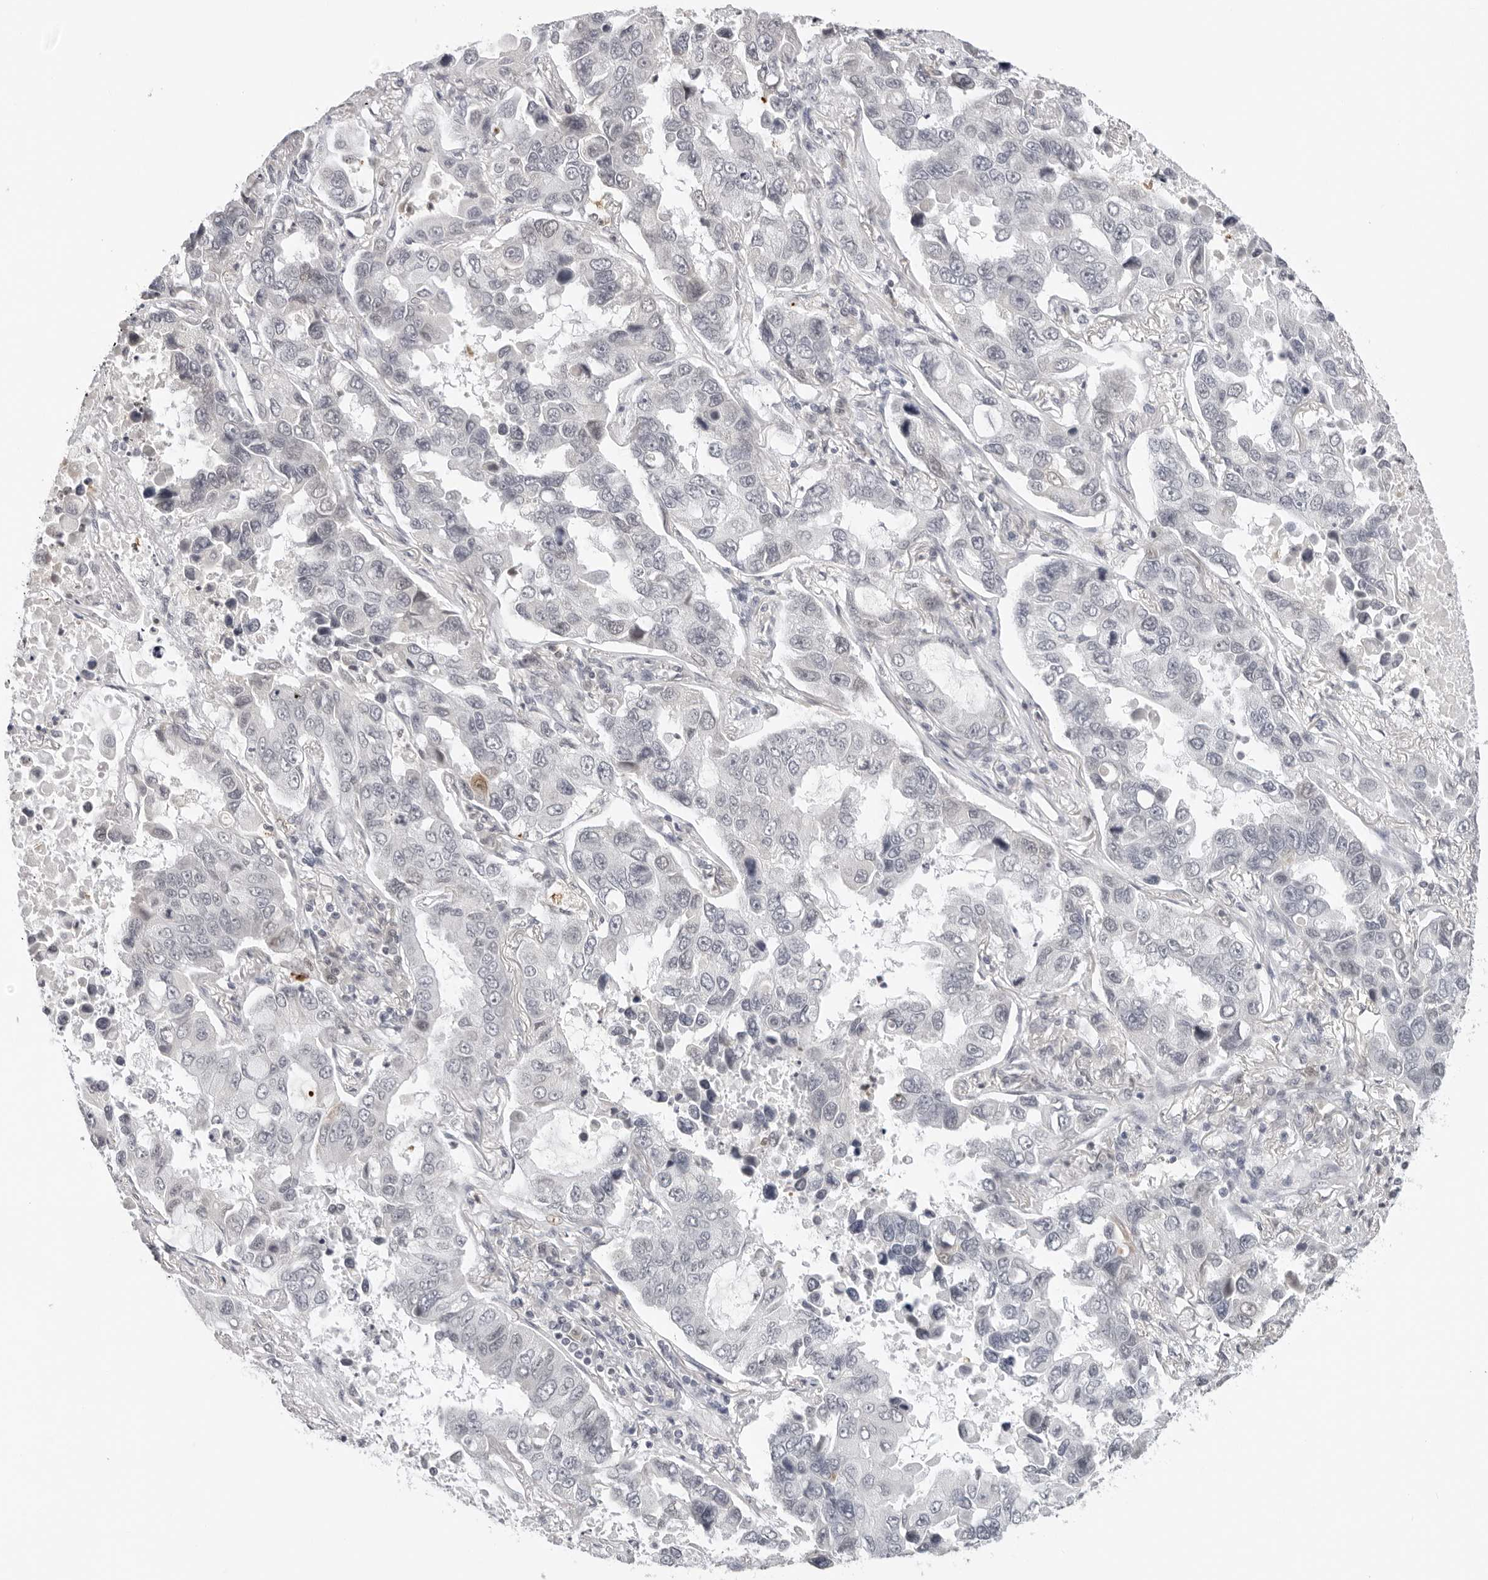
{"staining": {"intensity": "negative", "quantity": "none", "location": "none"}, "tissue": "lung cancer", "cell_type": "Tumor cells", "image_type": "cancer", "snomed": [{"axis": "morphology", "description": "Adenocarcinoma, NOS"}, {"axis": "topography", "description": "Lung"}], "caption": "High magnification brightfield microscopy of lung adenocarcinoma stained with DAB (brown) and counterstained with hematoxylin (blue): tumor cells show no significant staining.", "gene": "MSH6", "patient": {"sex": "male", "age": 64}}